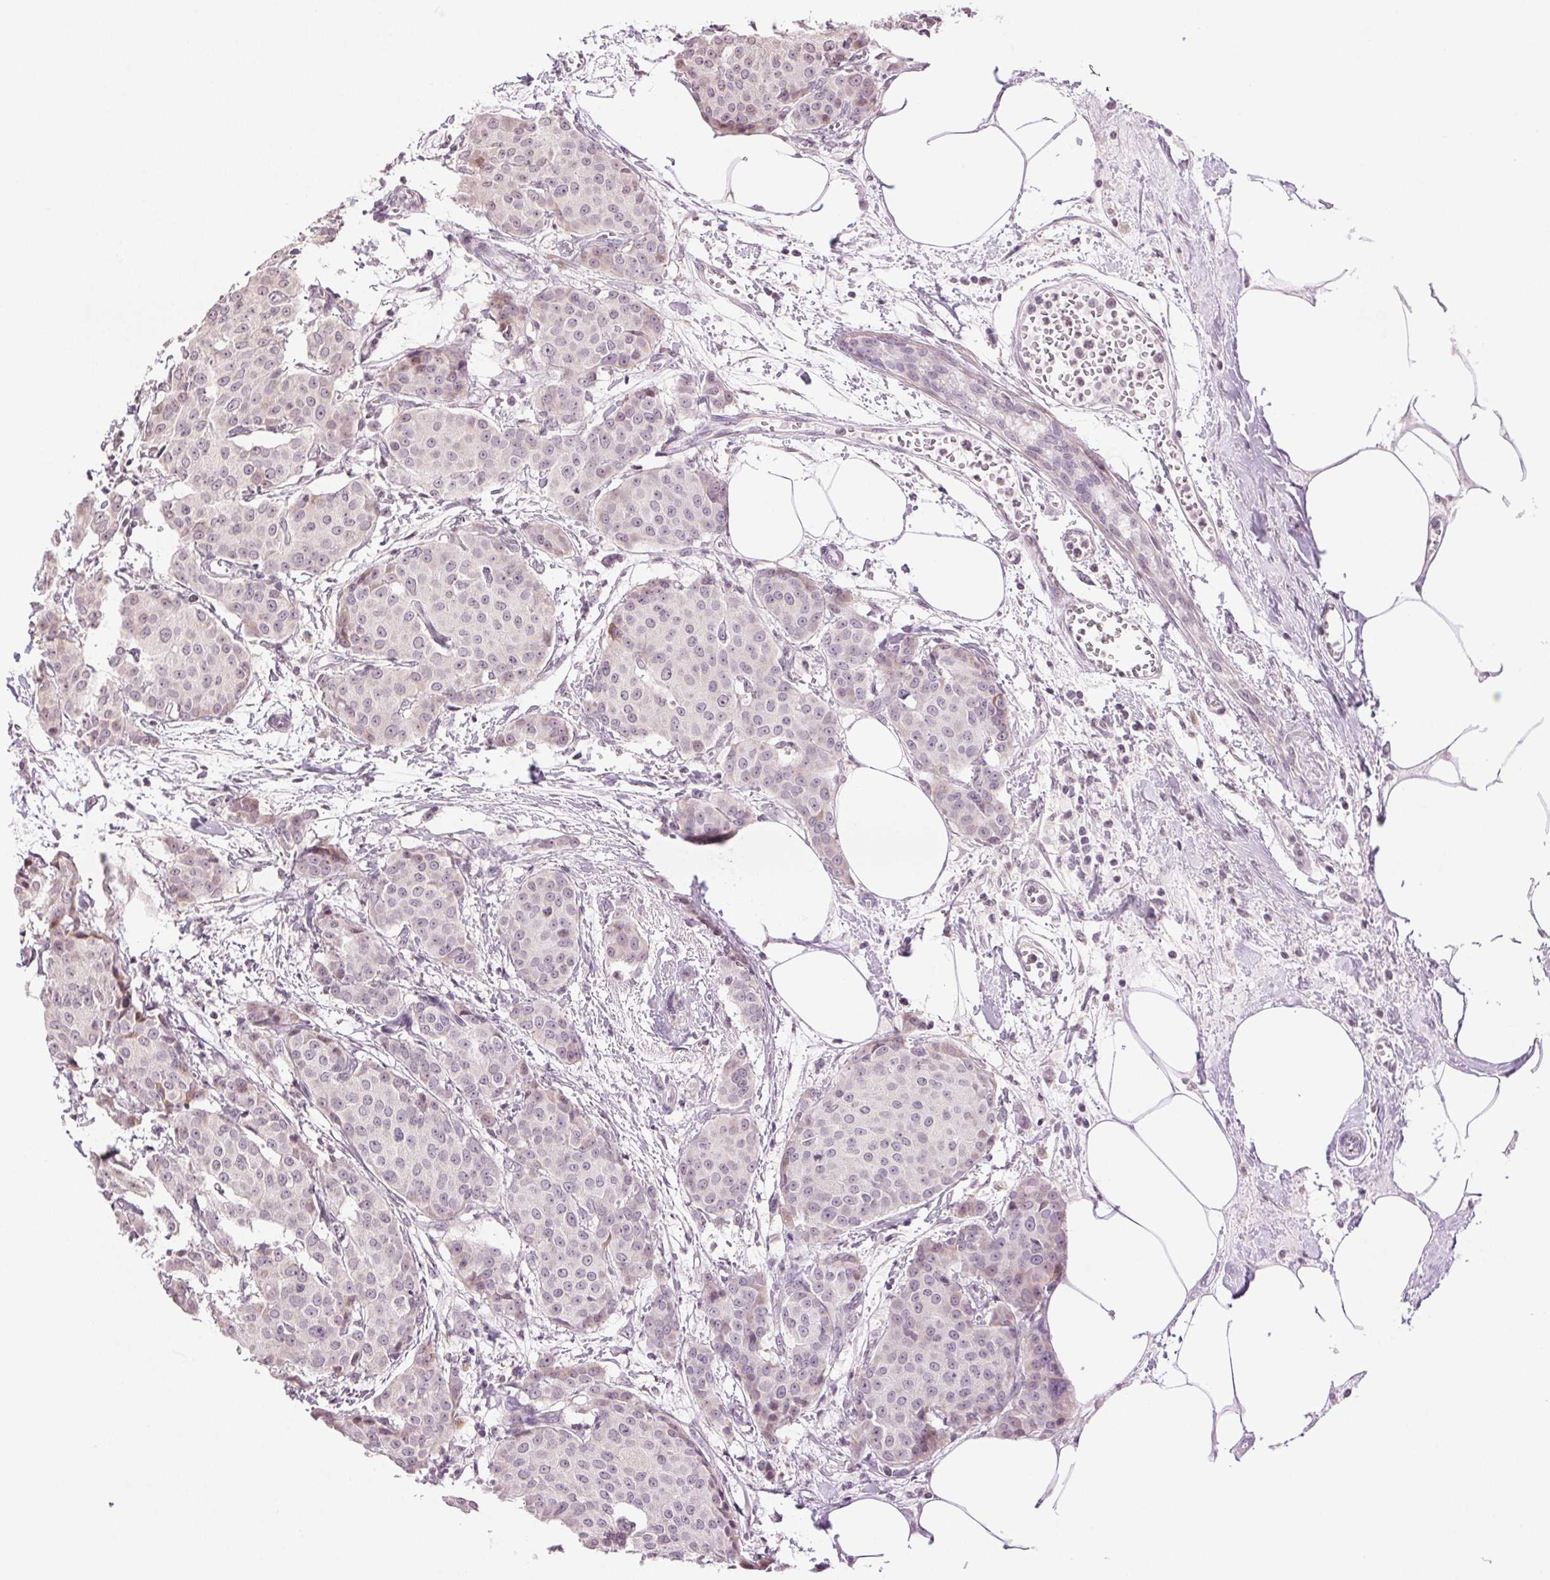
{"staining": {"intensity": "negative", "quantity": "none", "location": "none"}, "tissue": "breast cancer", "cell_type": "Tumor cells", "image_type": "cancer", "snomed": [{"axis": "morphology", "description": "Duct carcinoma"}, {"axis": "topography", "description": "Breast"}], "caption": "High magnification brightfield microscopy of intraductal carcinoma (breast) stained with DAB (brown) and counterstained with hematoxylin (blue): tumor cells show no significant expression.", "gene": "TNNT3", "patient": {"sex": "female", "age": 91}}